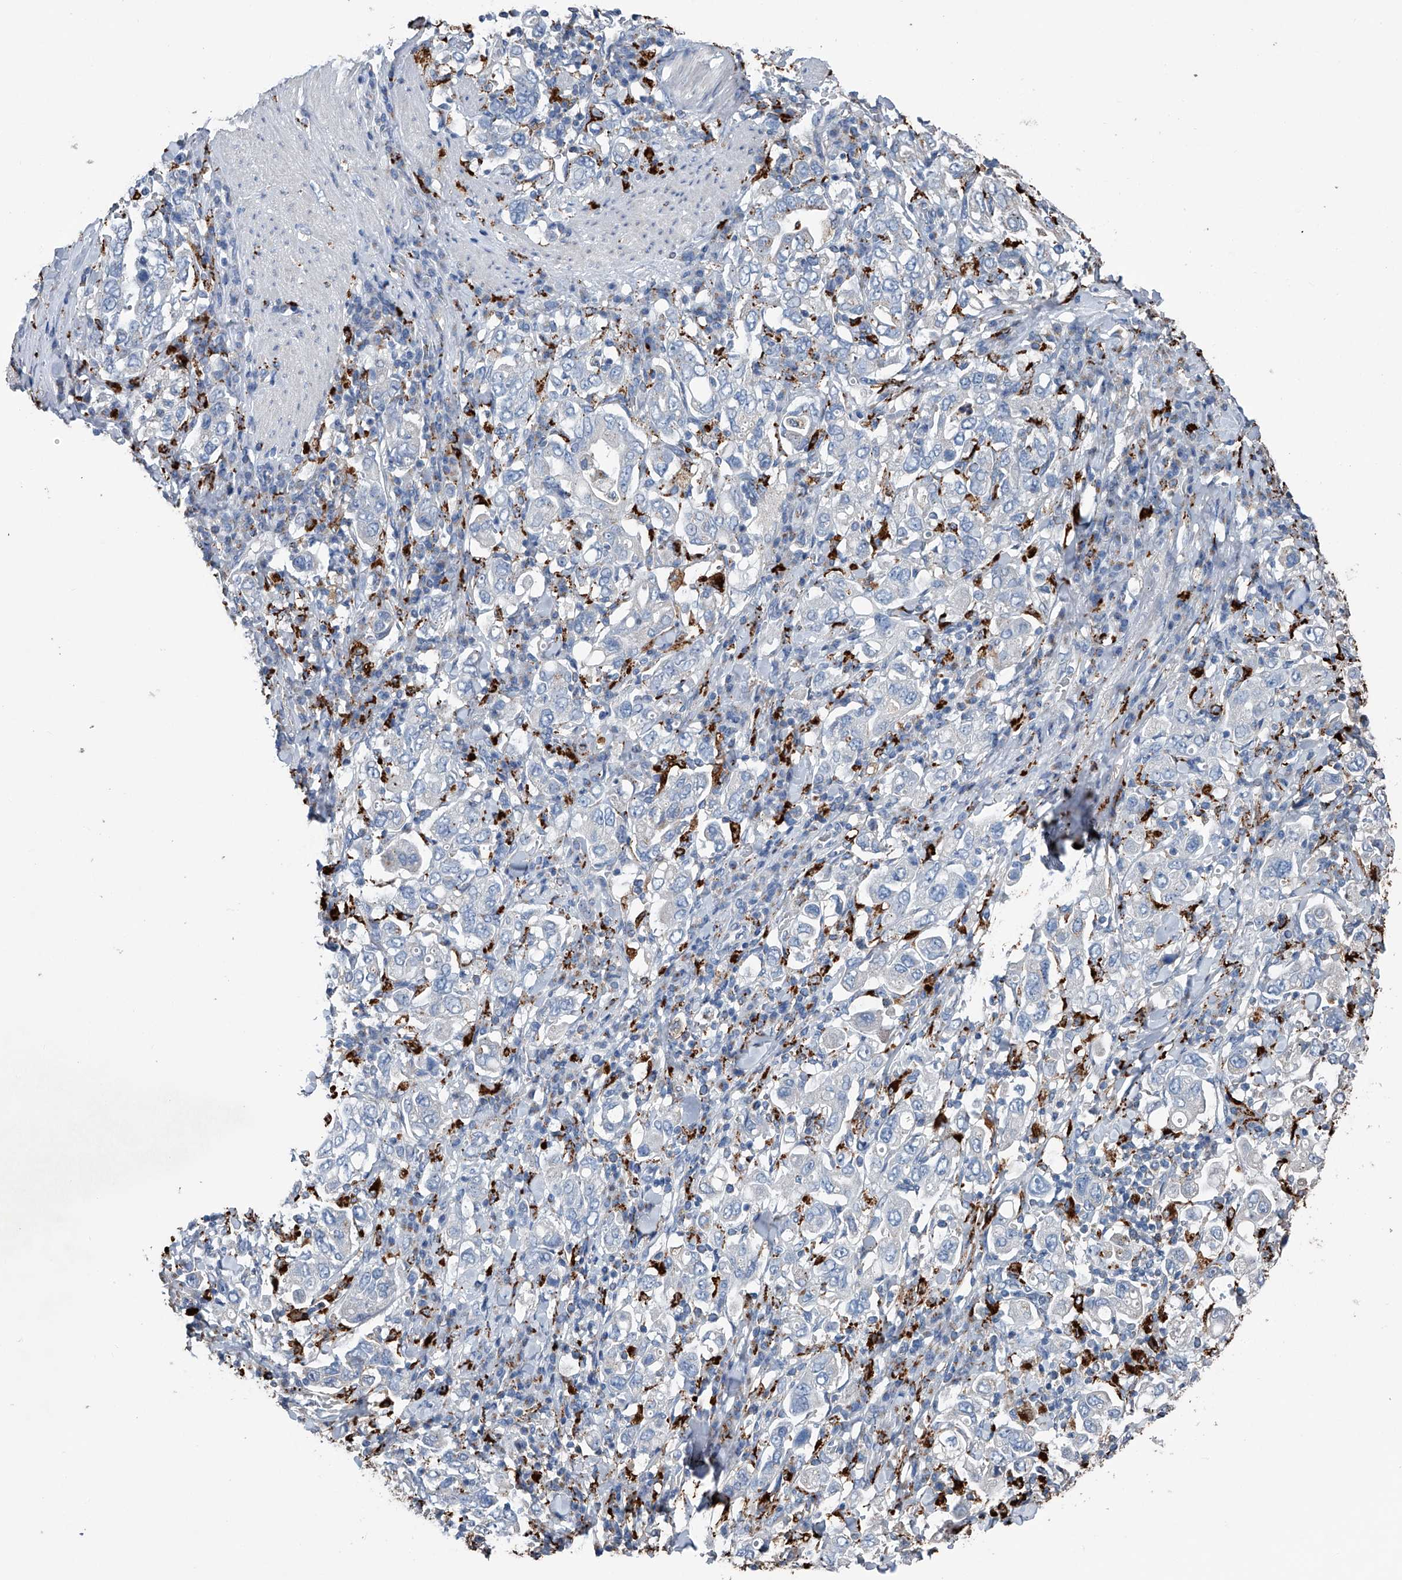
{"staining": {"intensity": "negative", "quantity": "none", "location": "none"}, "tissue": "stomach cancer", "cell_type": "Tumor cells", "image_type": "cancer", "snomed": [{"axis": "morphology", "description": "Adenocarcinoma, NOS"}, {"axis": "topography", "description": "Stomach, upper"}], "caption": "Stomach cancer was stained to show a protein in brown. There is no significant staining in tumor cells.", "gene": "ZNF772", "patient": {"sex": "male", "age": 62}}